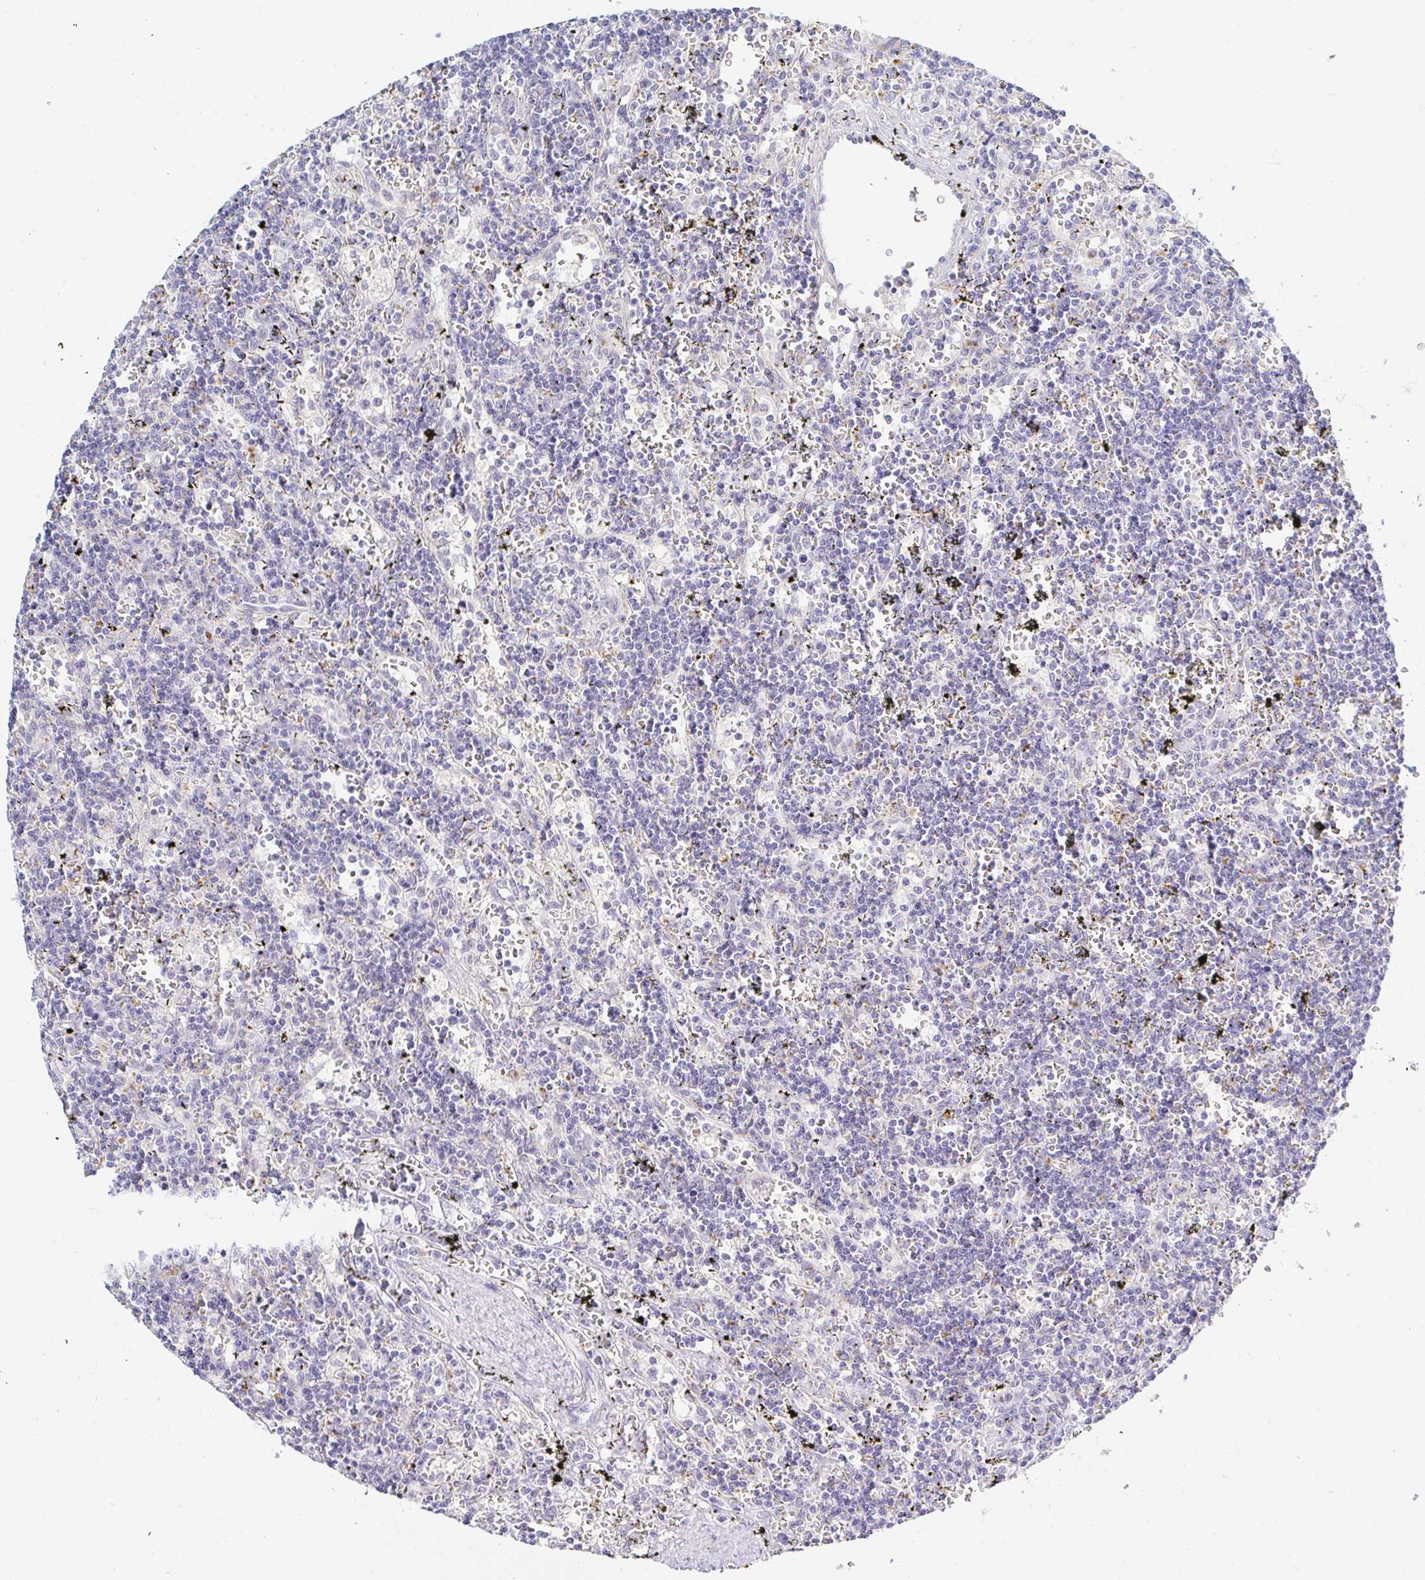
{"staining": {"intensity": "negative", "quantity": "none", "location": "none"}, "tissue": "lymphoma", "cell_type": "Tumor cells", "image_type": "cancer", "snomed": [{"axis": "morphology", "description": "Malignant lymphoma, non-Hodgkin's type, Low grade"}, {"axis": "topography", "description": "Spleen"}], "caption": "Micrograph shows no significant protein expression in tumor cells of lymphoma.", "gene": "OR51D1", "patient": {"sex": "male", "age": 60}}